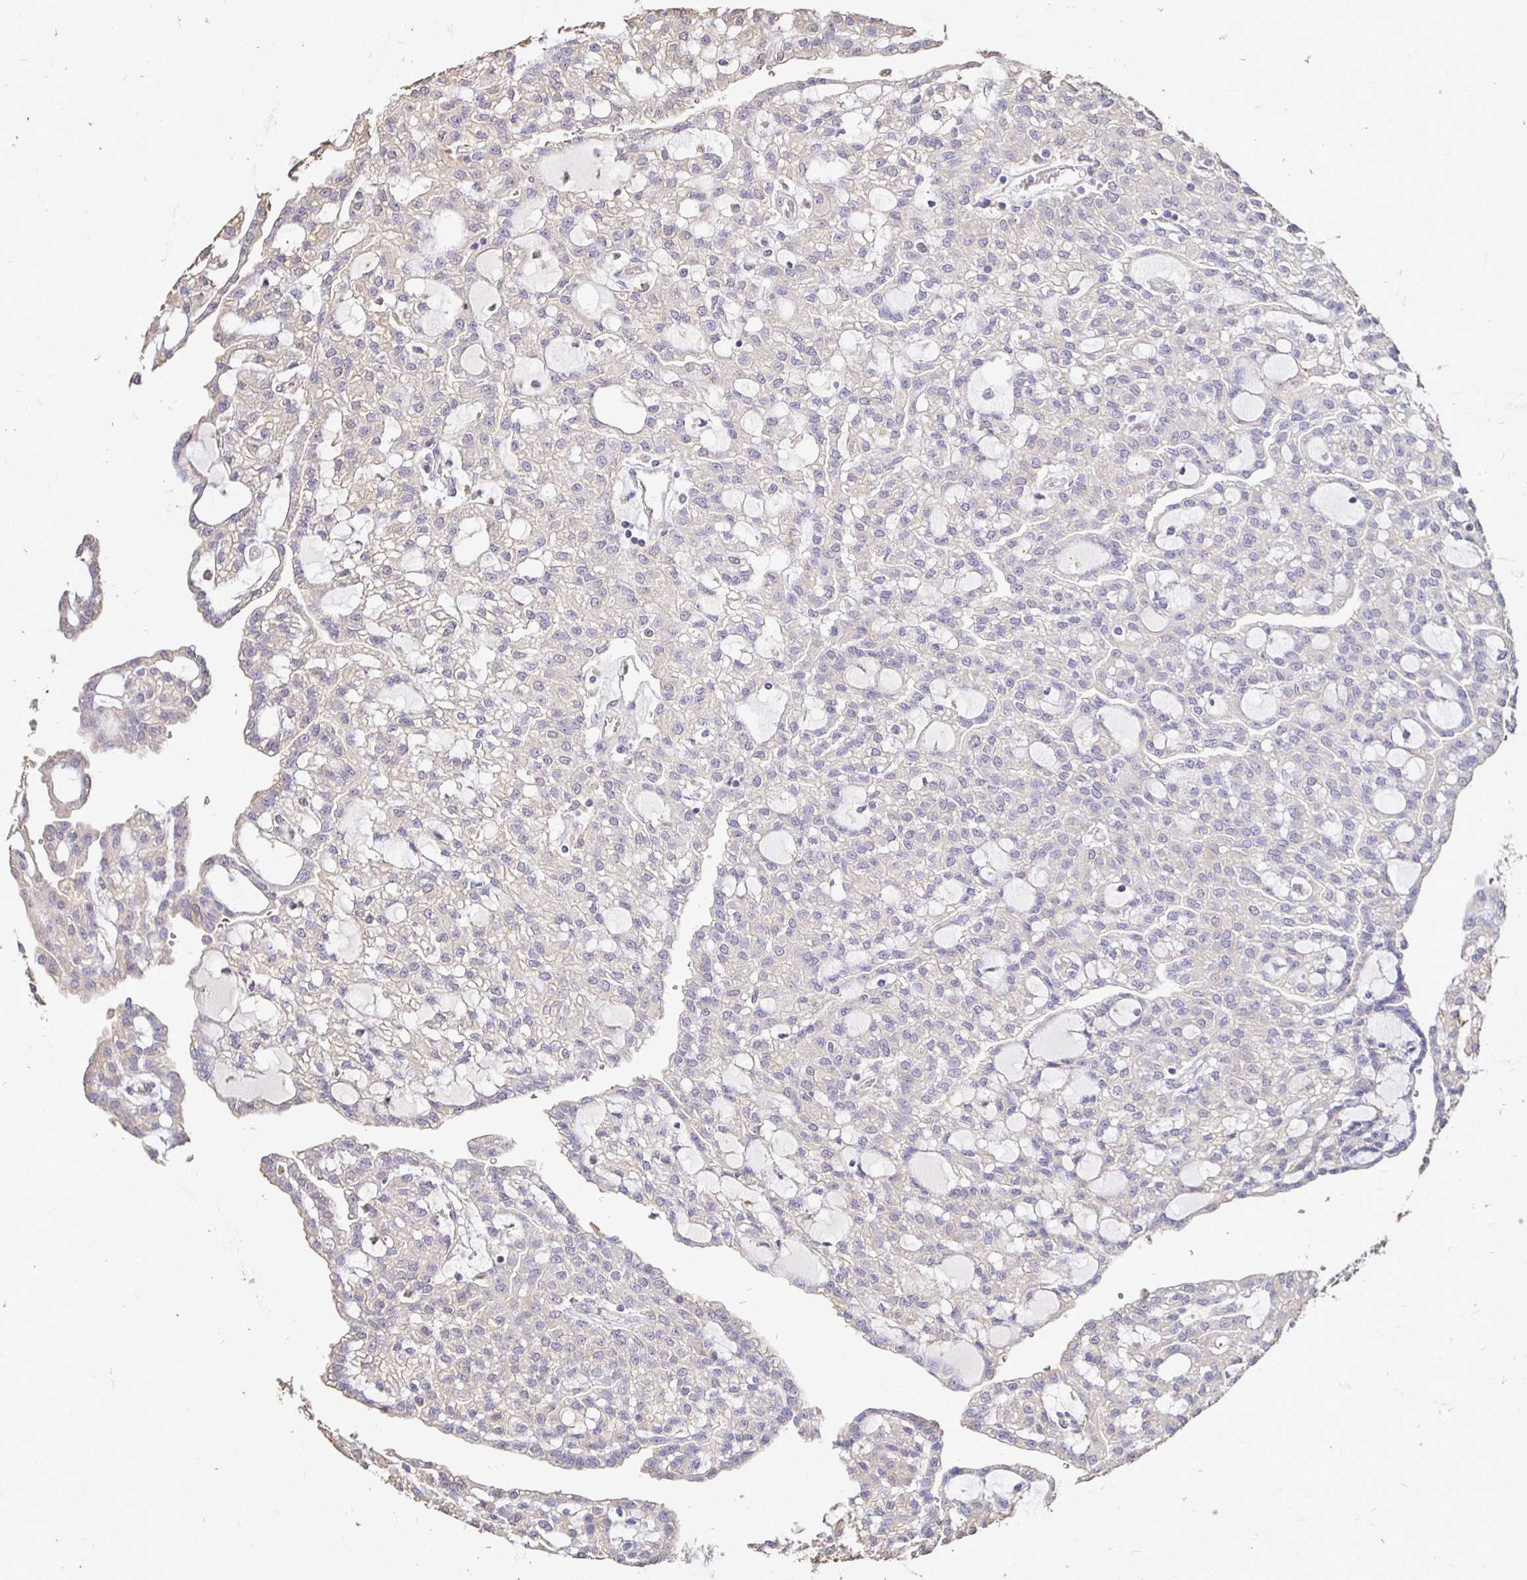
{"staining": {"intensity": "negative", "quantity": "none", "location": "none"}, "tissue": "renal cancer", "cell_type": "Tumor cells", "image_type": "cancer", "snomed": [{"axis": "morphology", "description": "Adenocarcinoma, NOS"}, {"axis": "topography", "description": "Kidney"}], "caption": "This is an immunohistochemistry histopathology image of human adenocarcinoma (renal). There is no positivity in tumor cells.", "gene": "MAPK8IP3", "patient": {"sex": "male", "age": 63}}